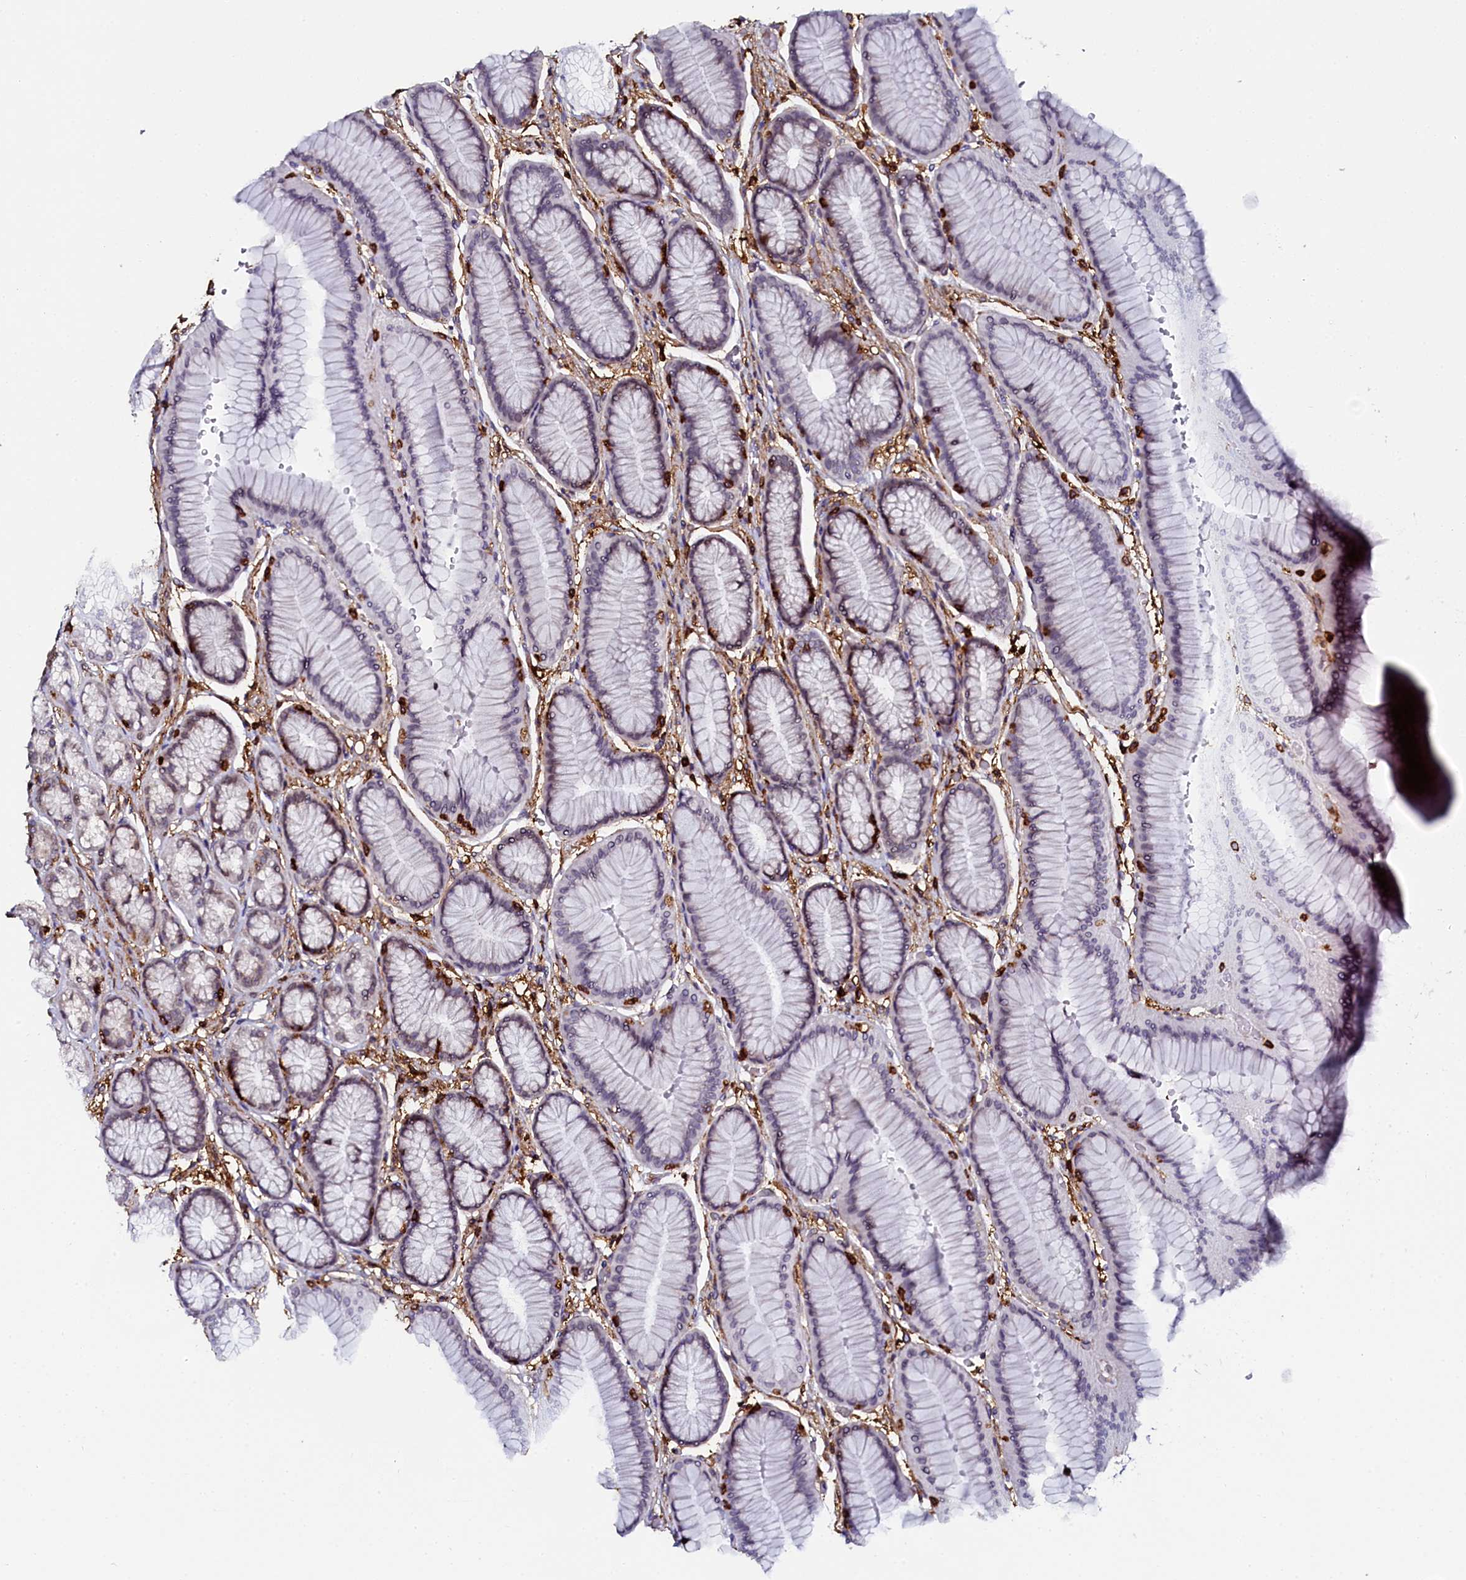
{"staining": {"intensity": "weak", "quantity": "<25%", "location": "nuclear"}, "tissue": "stomach", "cell_type": "Glandular cells", "image_type": "normal", "snomed": [{"axis": "morphology", "description": "Normal tissue, NOS"}, {"axis": "morphology", "description": "Adenocarcinoma, NOS"}, {"axis": "morphology", "description": "Adenocarcinoma, High grade"}, {"axis": "topography", "description": "Stomach, upper"}, {"axis": "topography", "description": "Stomach"}], "caption": "DAB (3,3'-diaminobenzidine) immunohistochemical staining of unremarkable stomach exhibits no significant staining in glandular cells.", "gene": "AAAS", "patient": {"sex": "female", "age": 65}}